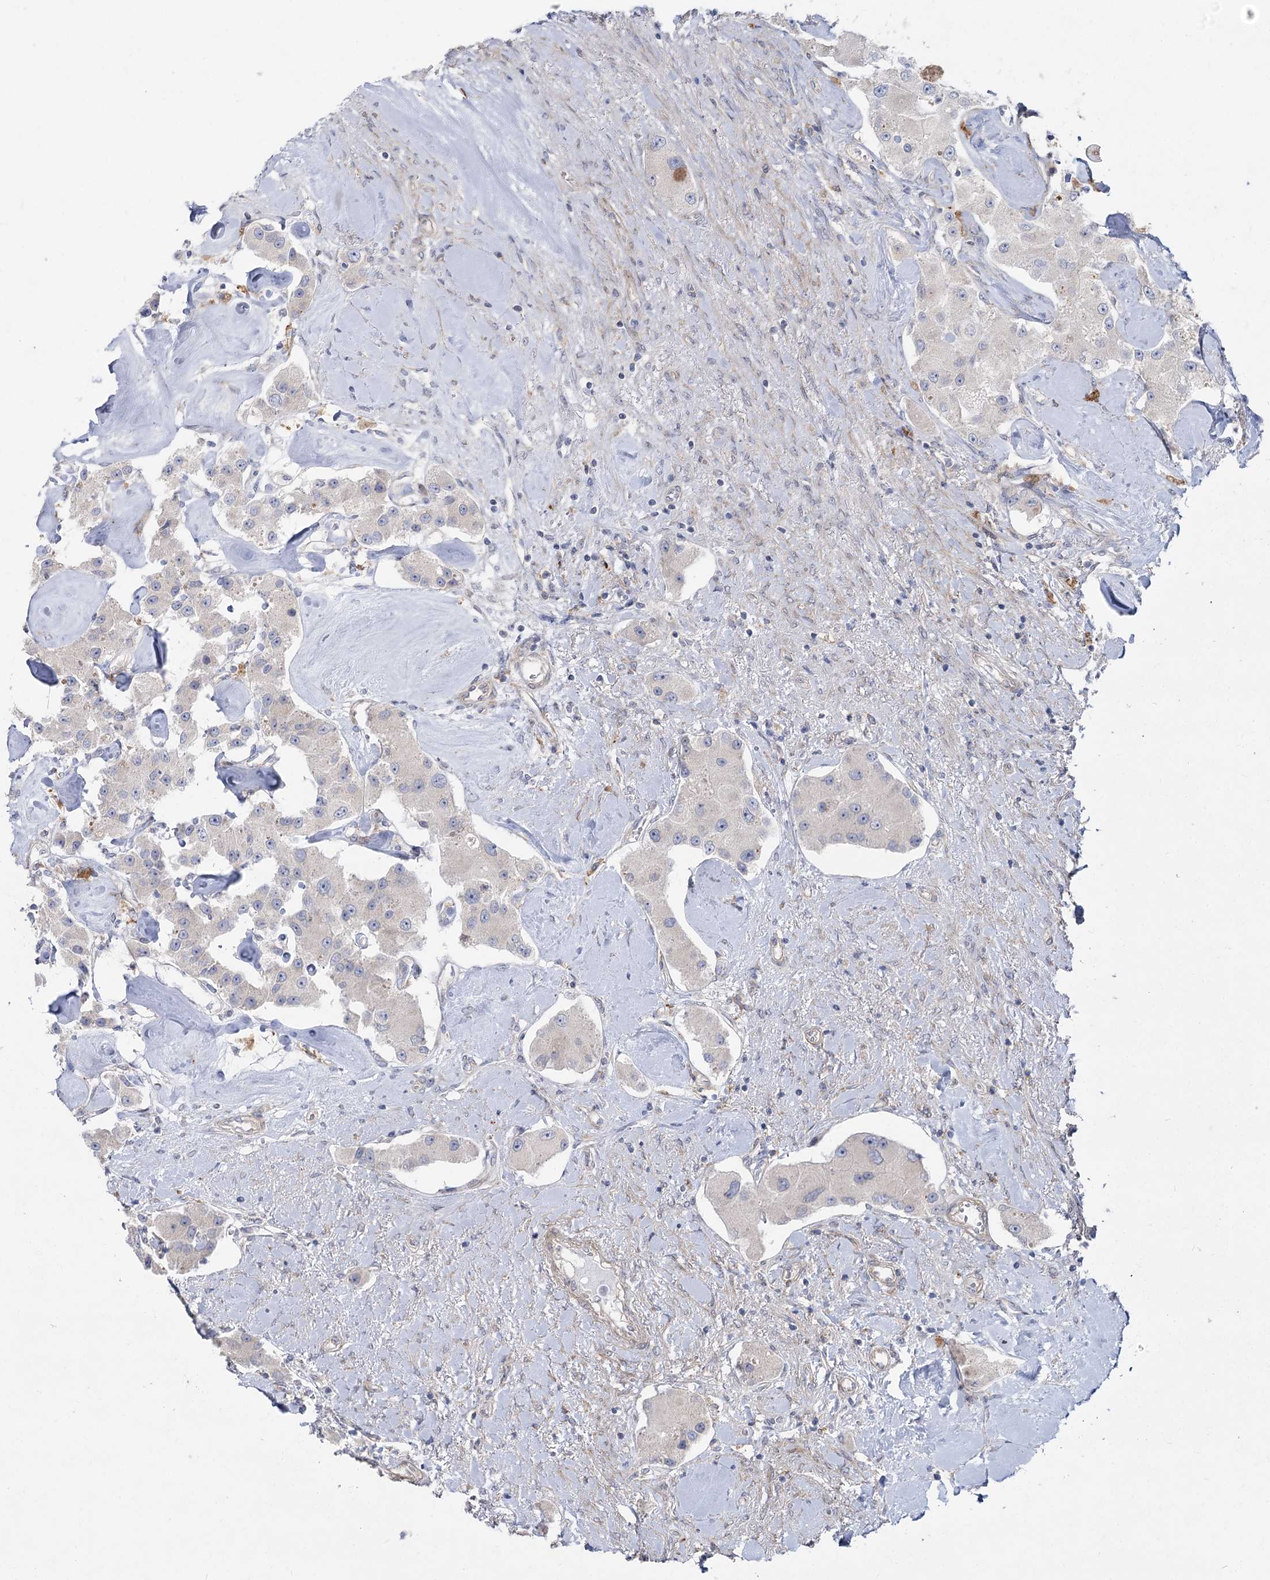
{"staining": {"intensity": "negative", "quantity": "none", "location": "none"}, "tissue": "carcinoid", "cell_type": "Tumor cells", "image_type": "cancer", "snomed": [{"axis": "morphology", "description": "Carcinoid, malignant, NOS"}, {"axis": "topography", "description": "Pancreas"}], "caption": "A high-resolution histopathology image shows immunohistochemistry (IHC) staining of carcinoid (malignant), which reveals no significant expression in tumor cells.", "gene": "SH3BP5L", "patient": {"sex": "male", "age": 41}}